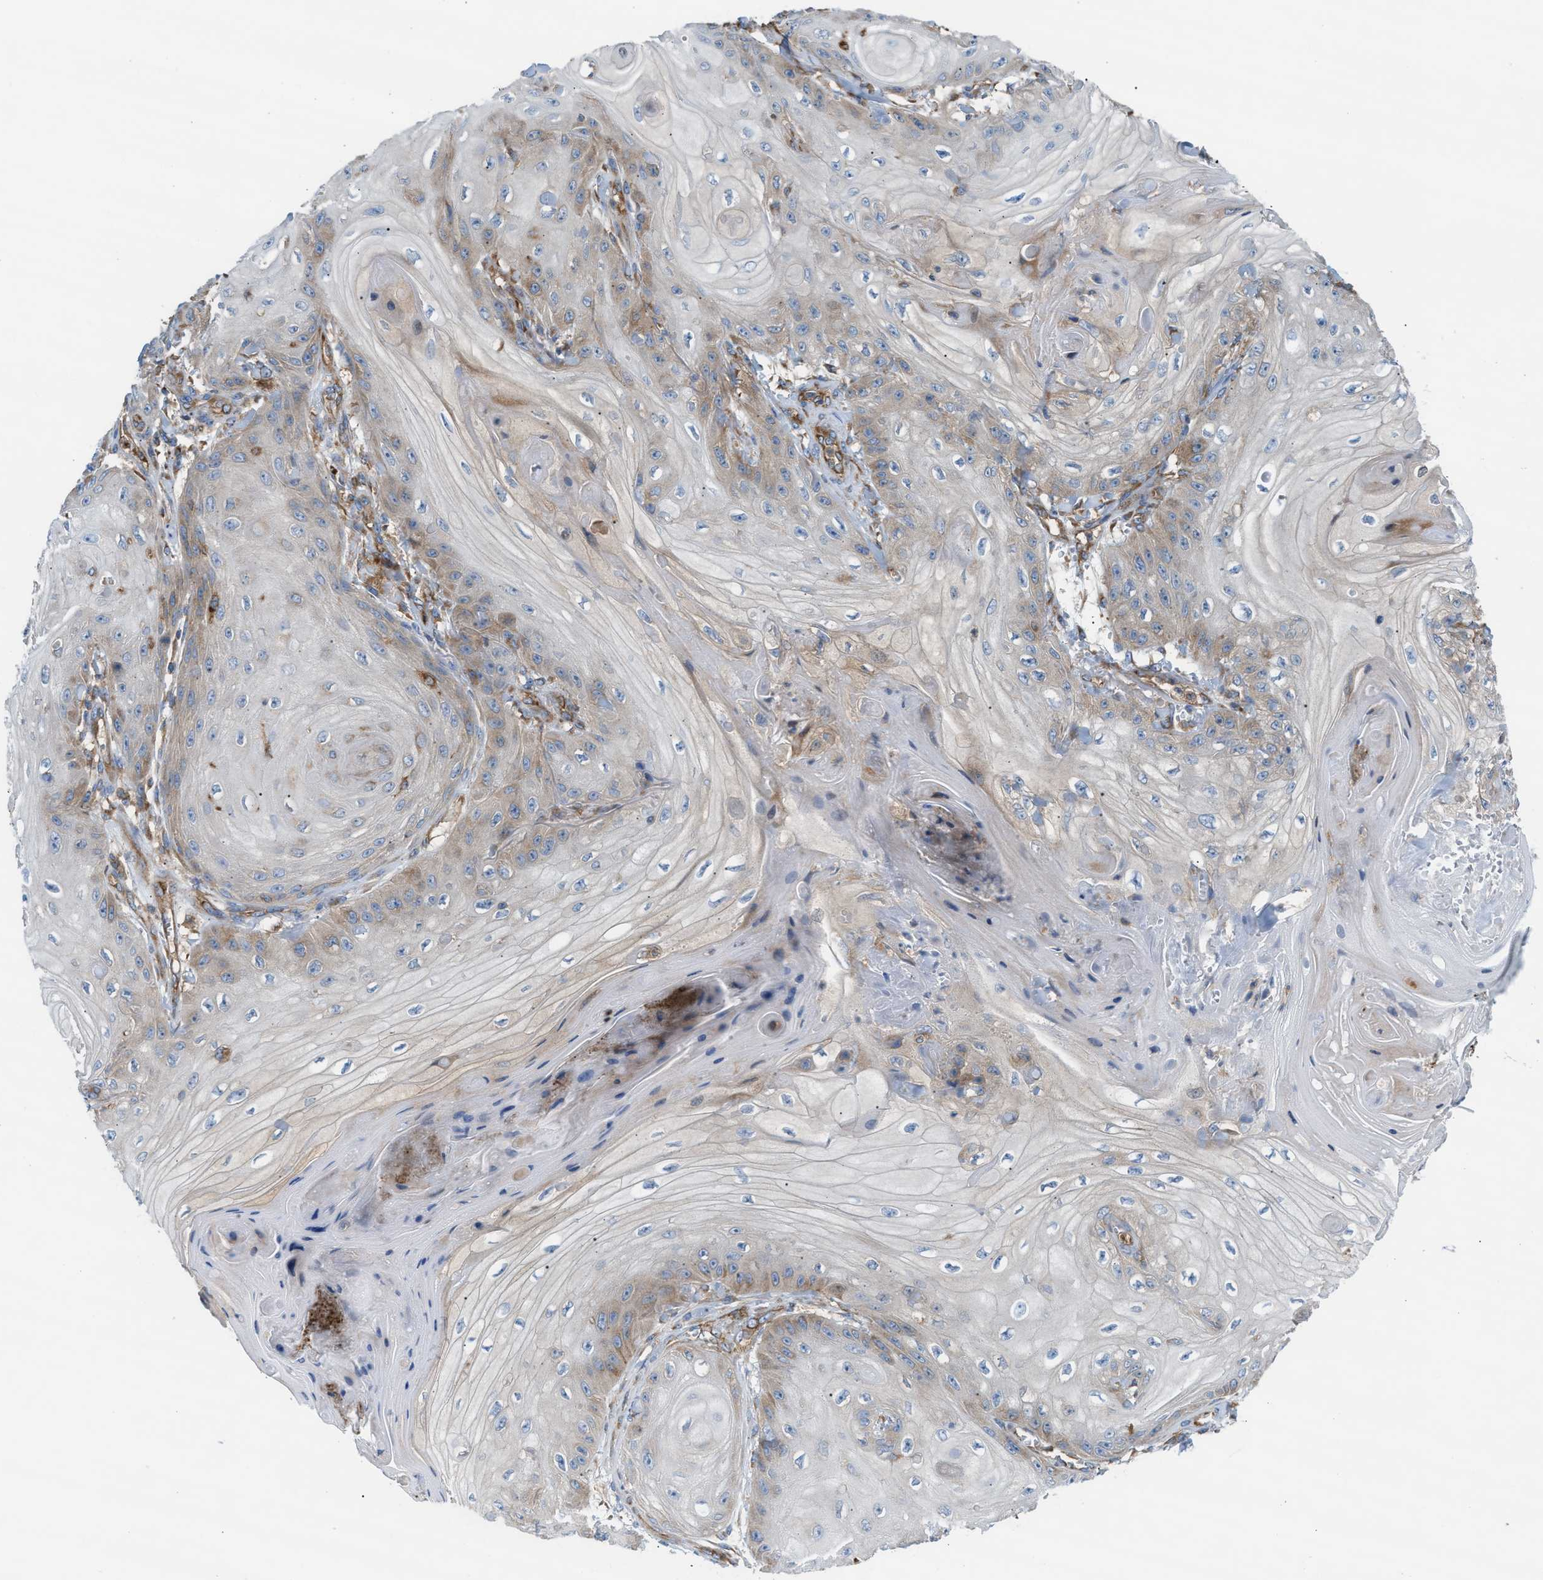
{"staining": {"intensity": "weak", "quantity": "25%-75%", "location": "cytoplasmic/membranous"}, "tissue": "skin cancer", "cell_type": "Tumor cells", "image_type": "cancer", "snomed": [{"axis": "morphology", "description": "Squamous cell carcinoma, NOS"}, {"axis": "topography", "description": "Skin"}], "caption": "About 25%-75% of tumor cells in squamous cell carcinoma (skin) demonstrate weak cytoplasmic/membranous protein positivity as visualized by brown immunohistochemical staining.", "gene": "TBC1D15", "patient": {"sex": "male", "age": 74}}